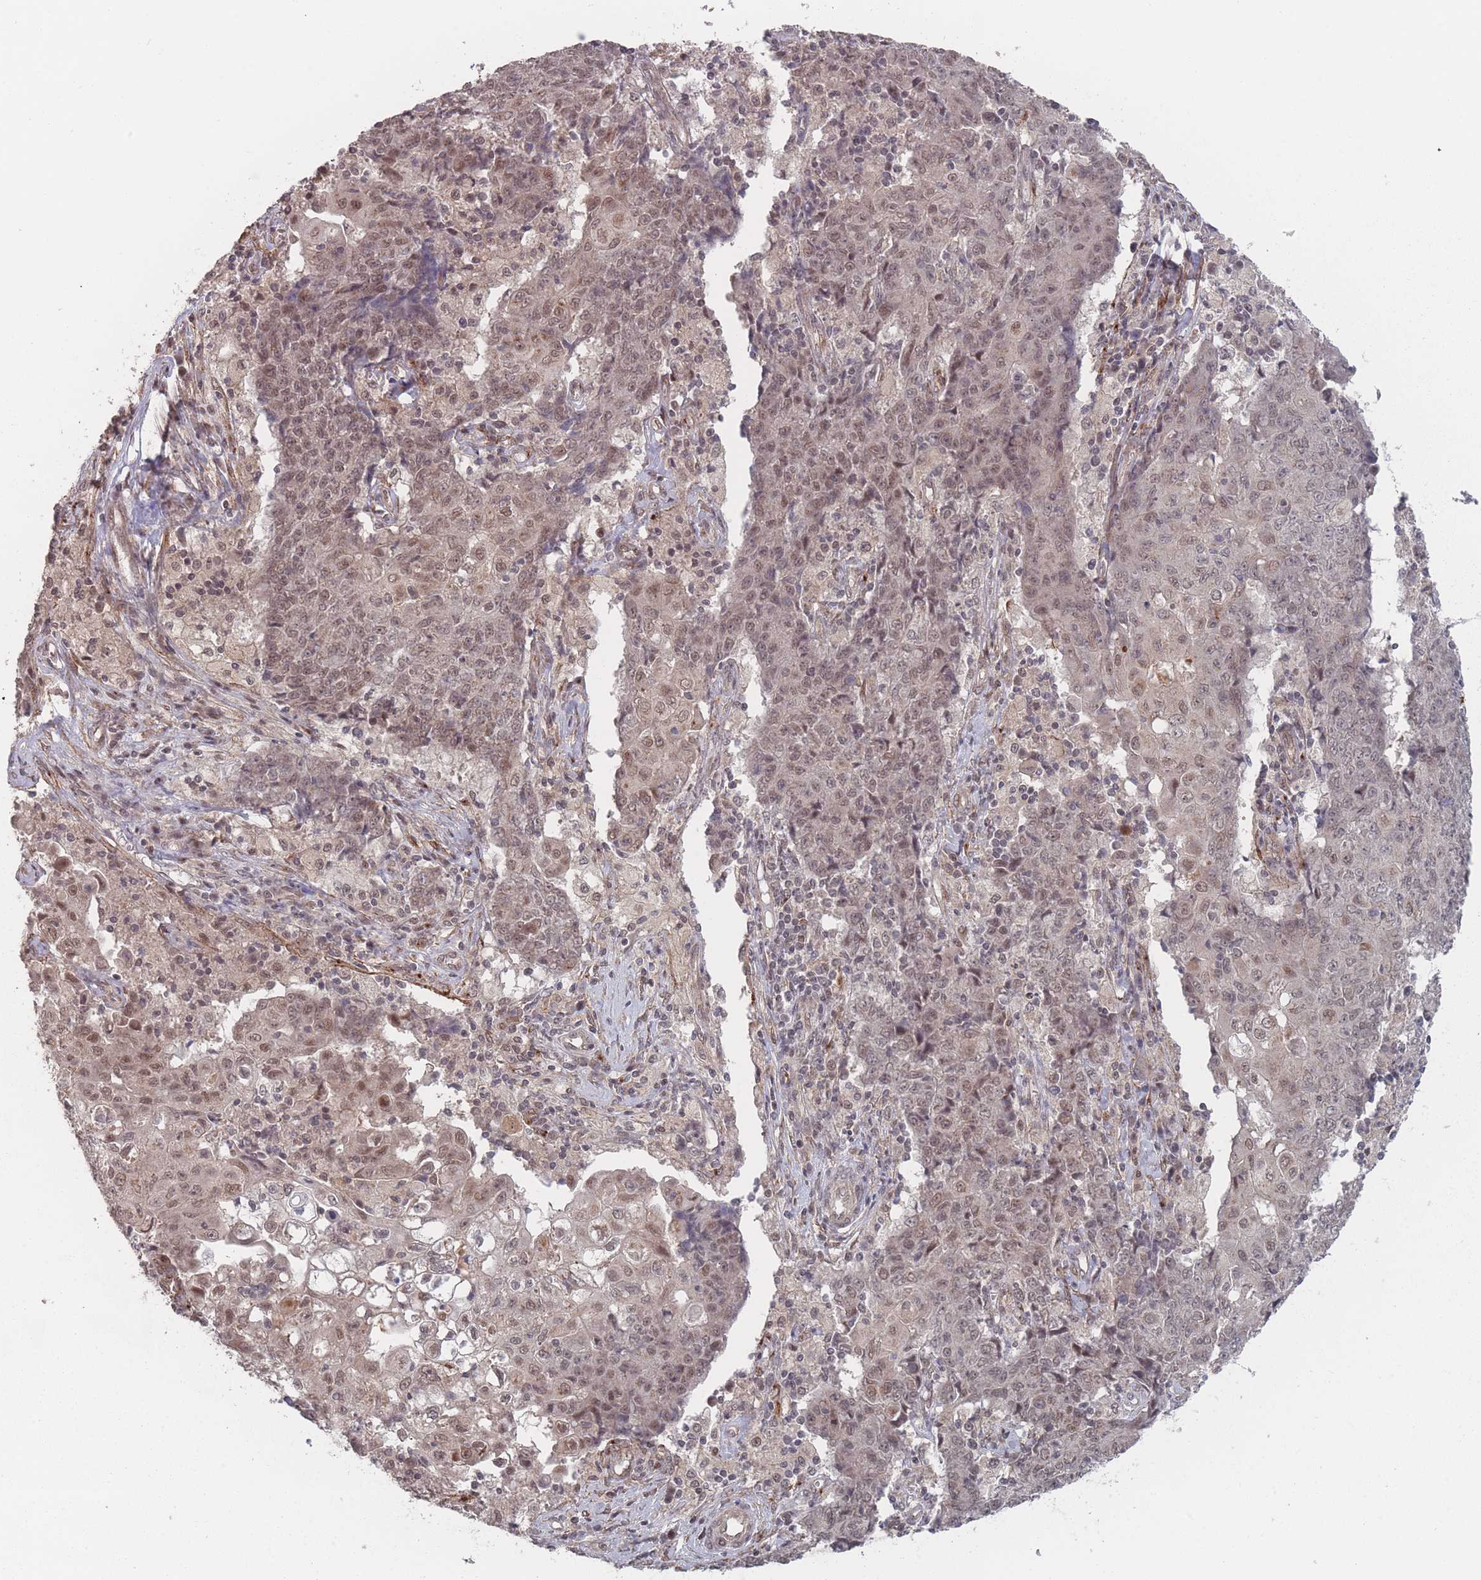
{"staining": {"intensity": "moderate", "quantity": ">75%", "location": "nuclear"}, "tissue": "ovarian cancer", "cell_type": "Tumor cells", "image_type": "cancer", "snomed": [{"axis": "morphology", "description": "Carcinoma, endometroid"}, {"axis": "topography", "description": "Ovary"}], "caption": "Endometroid carcinoma (ovarian) was stained to show a protein in brown. There is medium levels of moderate nuclear positivity in about >75% of tumor cells. The staining was performed using DAB (3,3'-diaminobenzidine) to visualize the protein expression in brown, while the nuclei were stained in blue with hematoxylin (Magnification: 20x).", "gene": "CNTRL", "patient": {"sex": "female", "age": 42}}